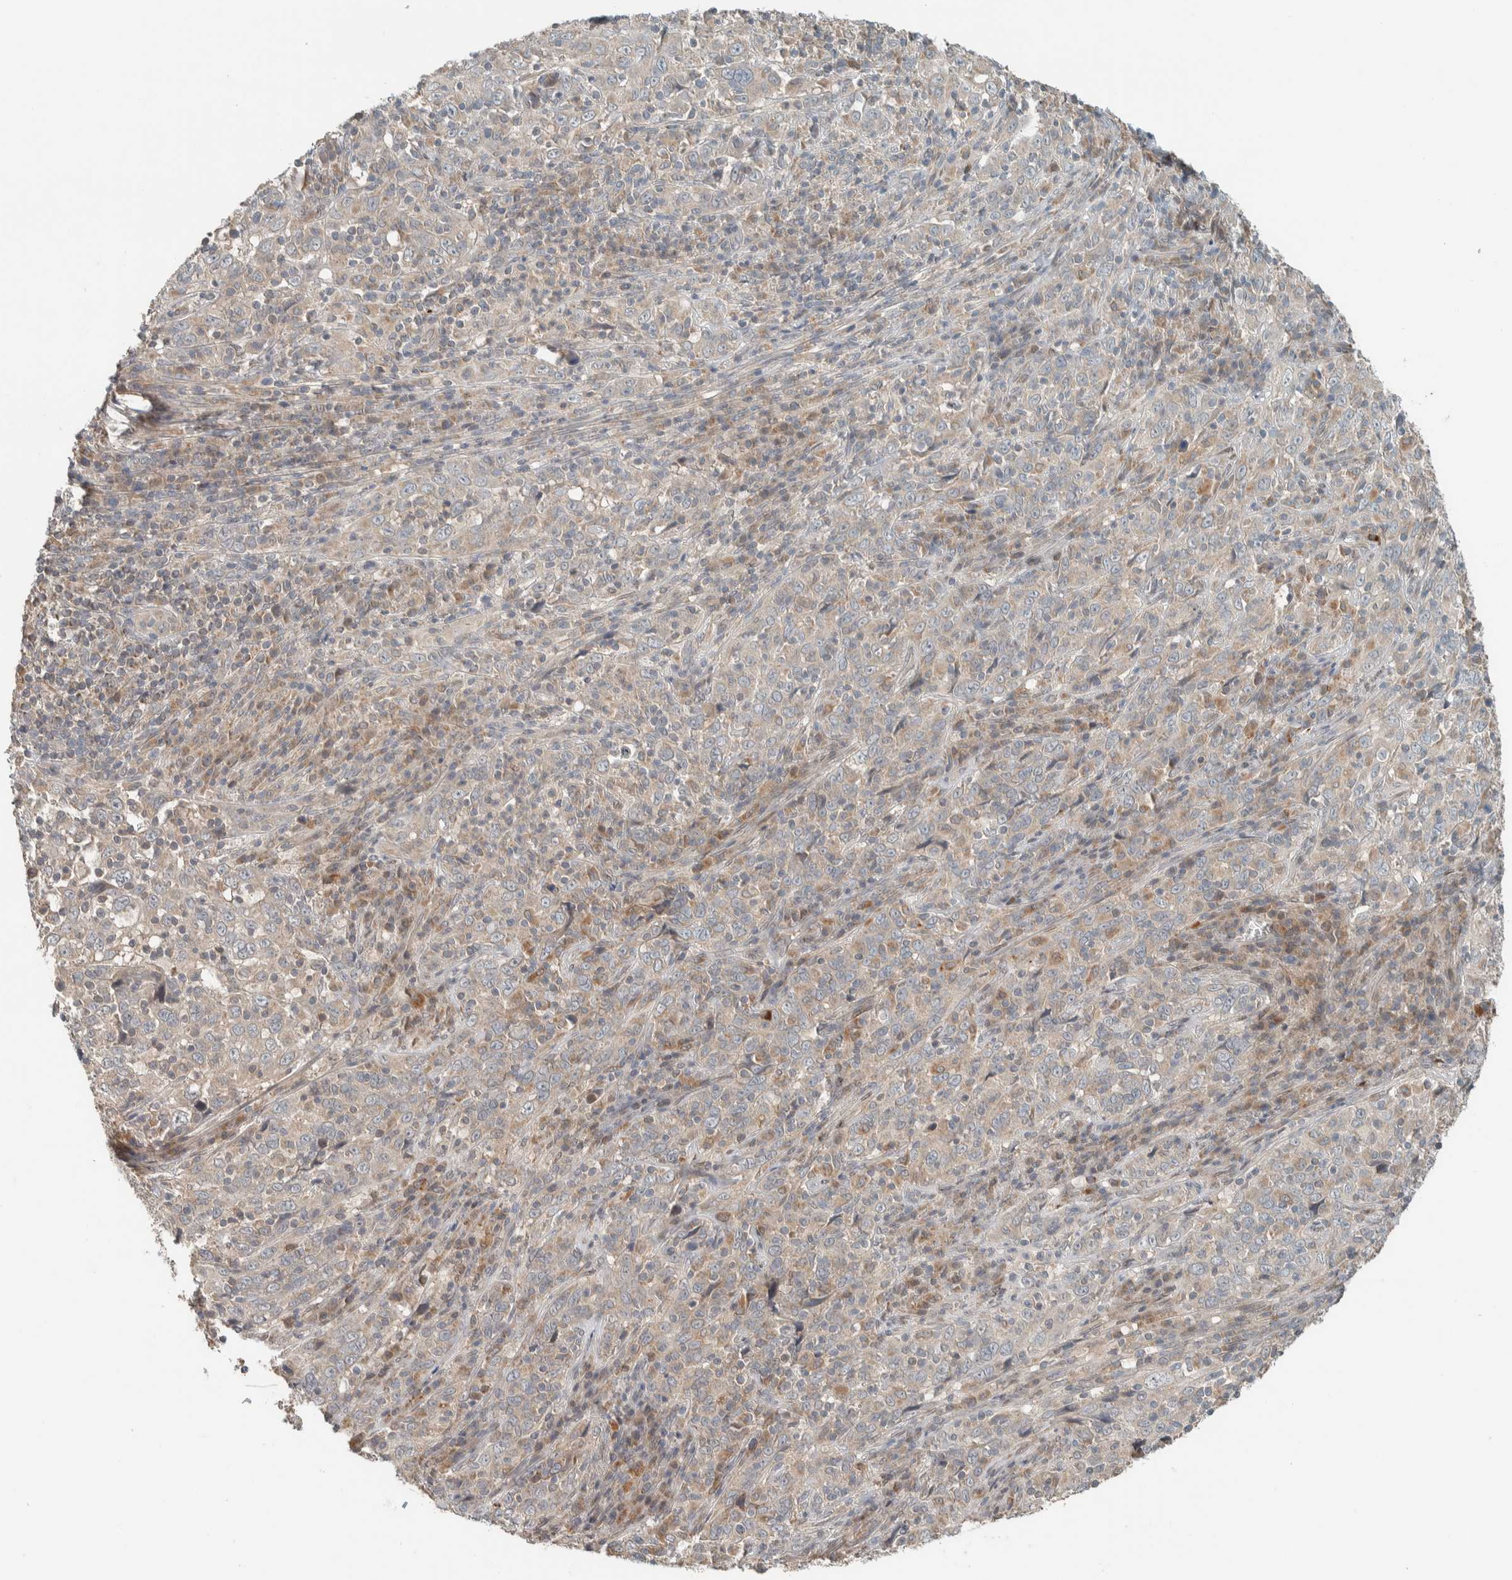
{"staining": {"intensity": "weak", "quantity": "<25%", "location": "cytoplasmic/membranous"}, "tissue": "cervical cancer", "cell_type": "Tumor cells", "image_type": "cancer", "snomed": [{"axis": "morphology", "description": "Squamous cell carcinoma, NOS"}, {"axis": "topography", "description": "Cervix"}], "caption": "The image exhibits no staining of tumor cells in cervical cancer. Nuclei are stained in blue.", "gene": "NBR1", "patient": {"sex": "female", "age": 46}}